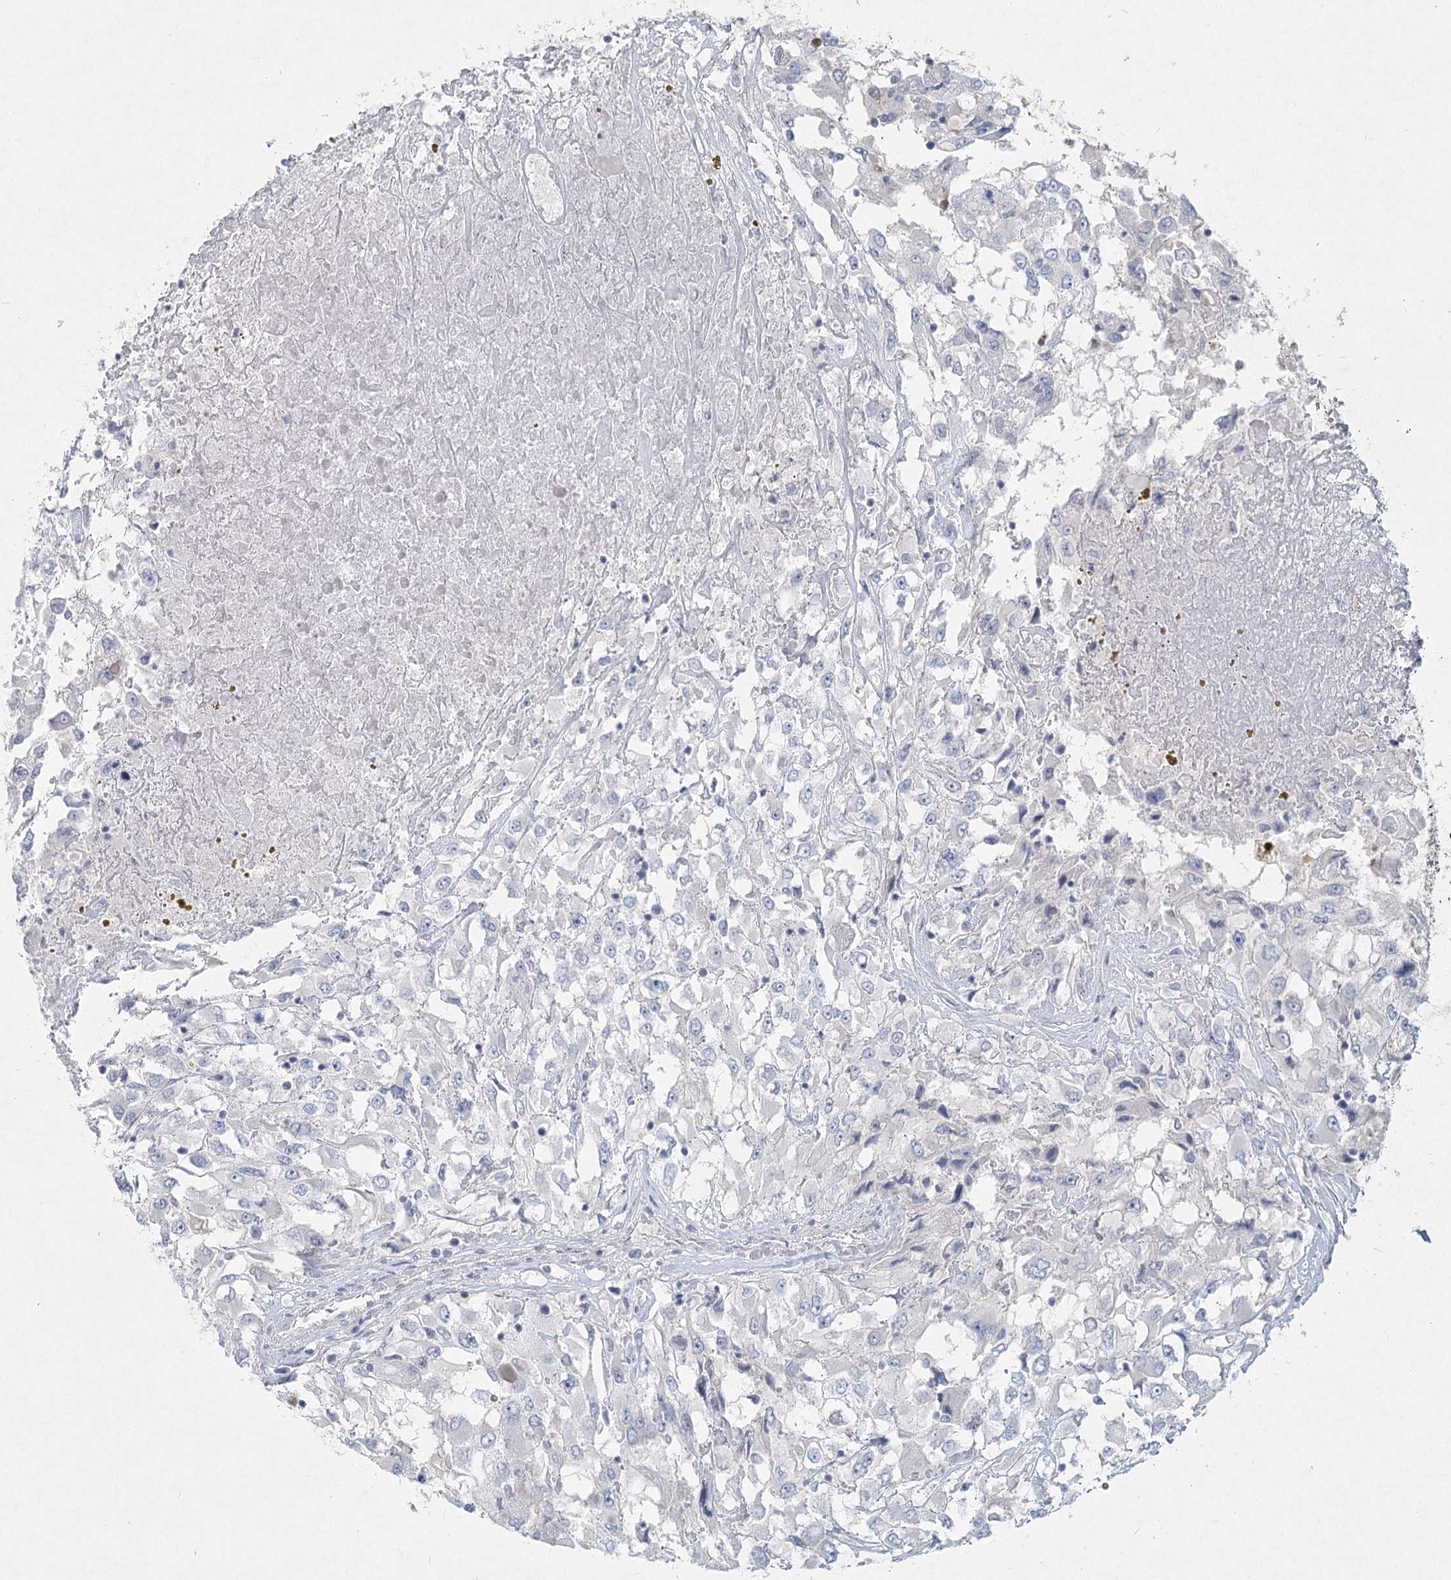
{"staining": {"intensity": "negative", "quantity": "none", "location": "none"}, "tissue": "renal cancer", "cell_type": "Tumor cells", "image_type": "cancer", "snomed": [{"axis": "morphology", "description": "Adenocarcinoma, NOS"}, {"axis": "topography", "description": "Kidney"}], "caption": "Tumor cells are negative for brown protein staining in renal adenocarcinoma. (IHC, brightfield microscopy, high magnification).", "gene": "DNMBP", "patient": {"sex": "female", "age": 52}}